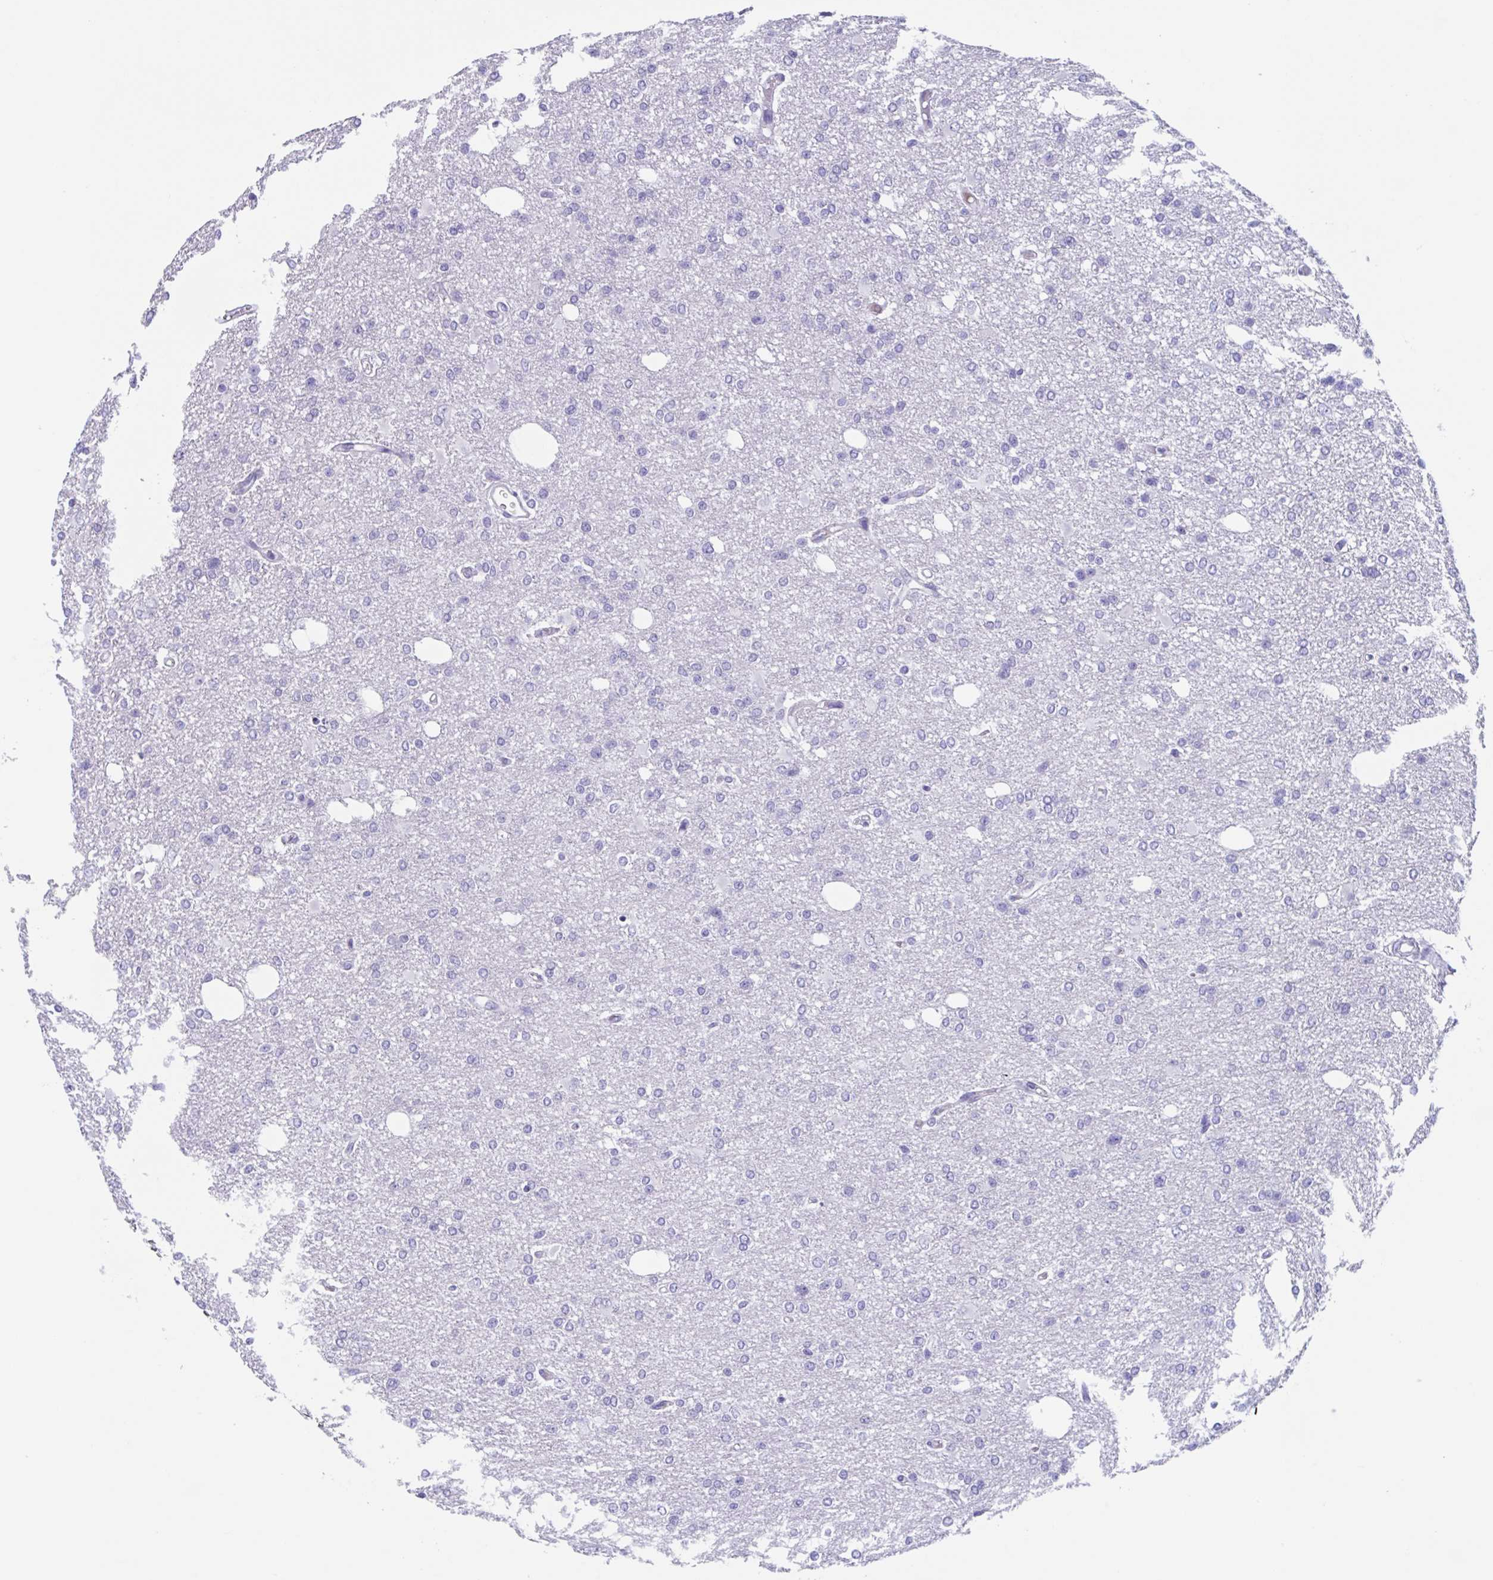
{"staining": {"intensity": "negative", "quantity": "none", "location": "none"}, "tissue": "glioma", "cell_type": "Tumor cells", "image_type": "cancer", "snomed": [{"axis": "morphology", "description": "Glioma, malignant, Low grade"}, {"axis": "topography", "description": "Brain"}], "caption": "The IHC photomicrograph has no significant expression in tumor cells of glioma tissue.", "gene": "USP35", "patient": {"sex": "male", "age": 26}}